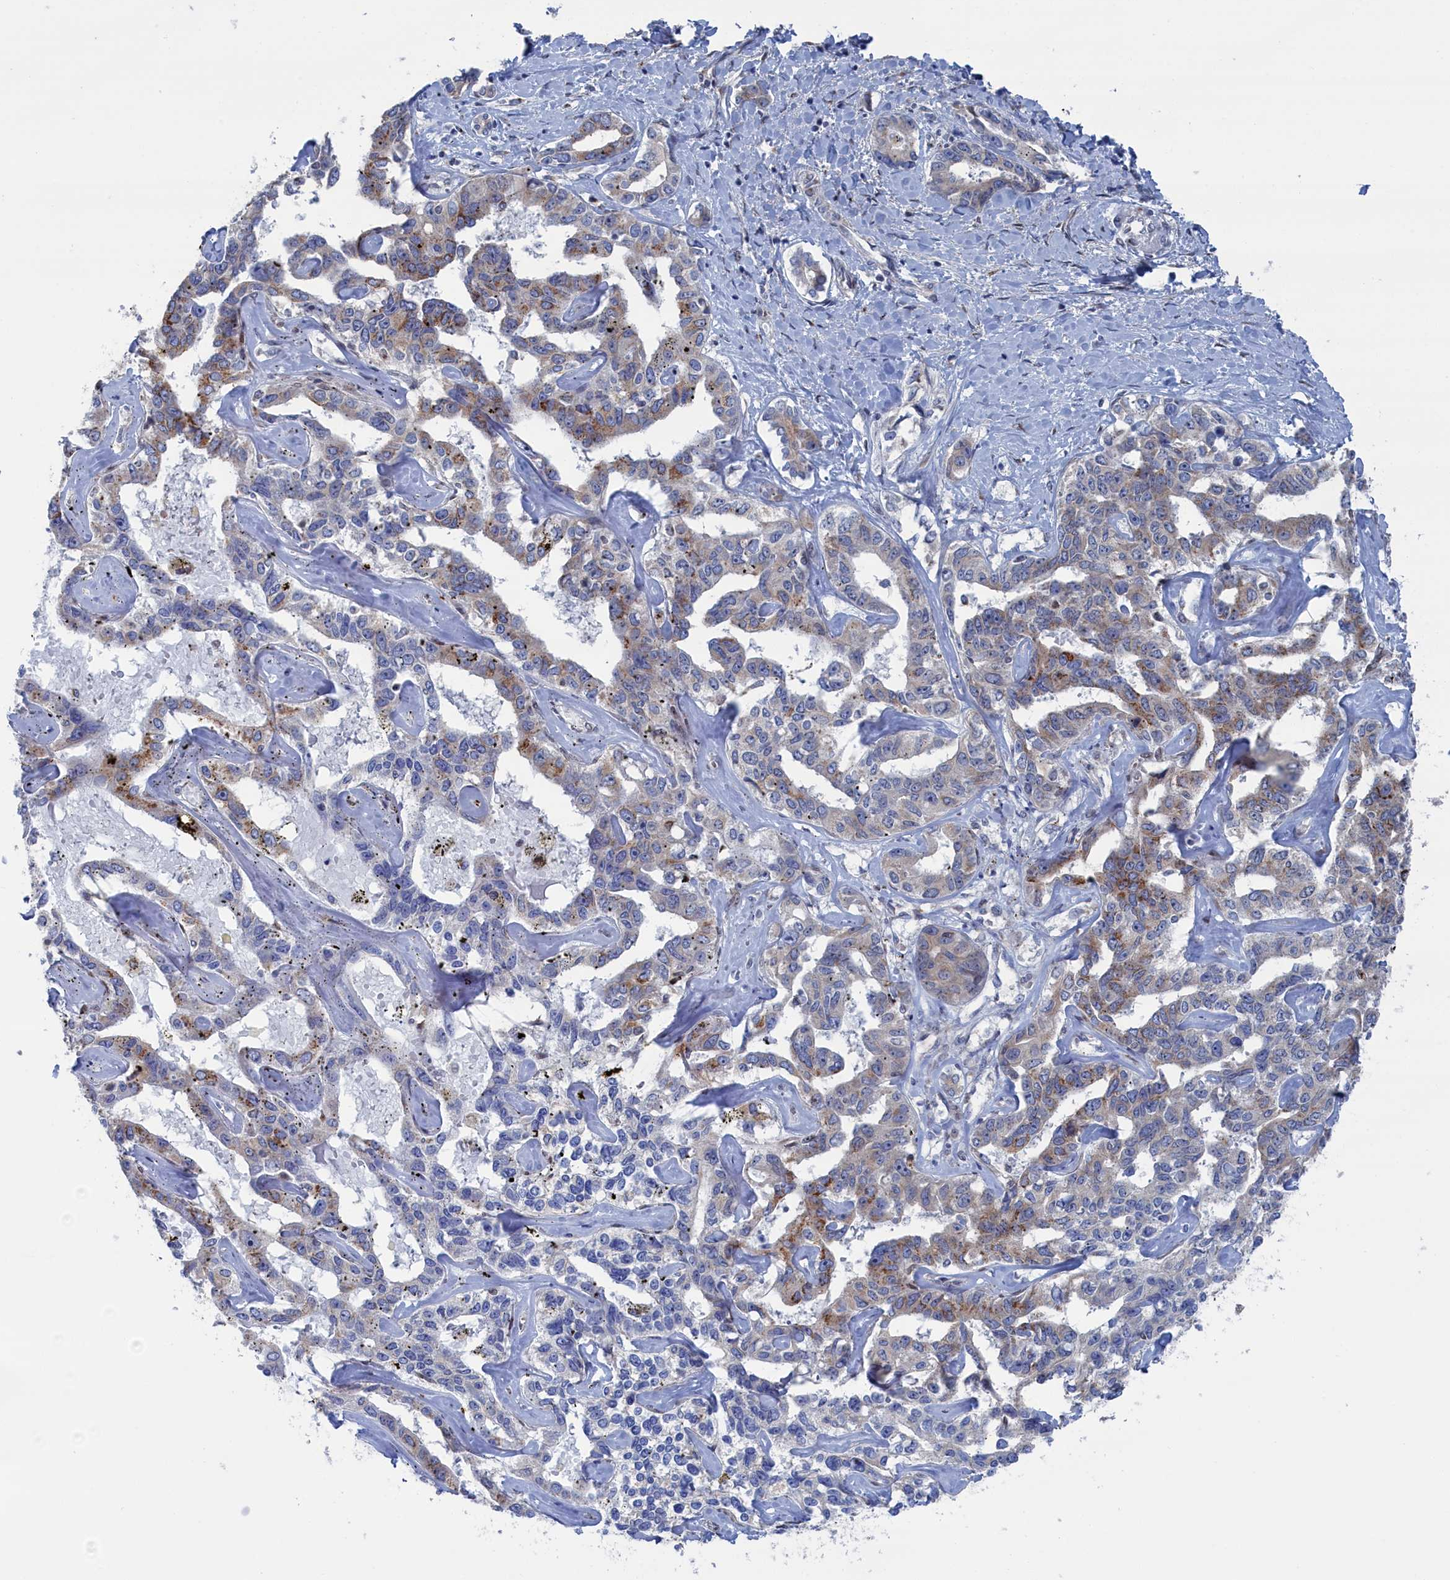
{"staining": {"intensity": "moderate", "quantity": "<25%", "location": "cytoplasmic/membranous"}, "tissue": "liver cancer", "cell_type": "Tumor cells", "image_type": "cancer", "snomed": [{"axis": "morphology", "description": "Cholangiocarcinoma"}, {"axis": "topography", "description": "Liver"}], "caption": "Immunohistochemistry (IHC) staining of liver cancer (cholangiocarcinoma), which demonstrates low levels of moderate cytoplasmic/membranous positivity in about <25% of tumor cells indicating moderate cytoplasmic/membranous protein positivity. The staining was performed using DAB (3,3'-diaminobenzidine) (brown) for protein detection and nuclei were counterstained in hematoxylin (blue).", "gene": "IRX1", "patient": {"sex": "male", "age": 59}}